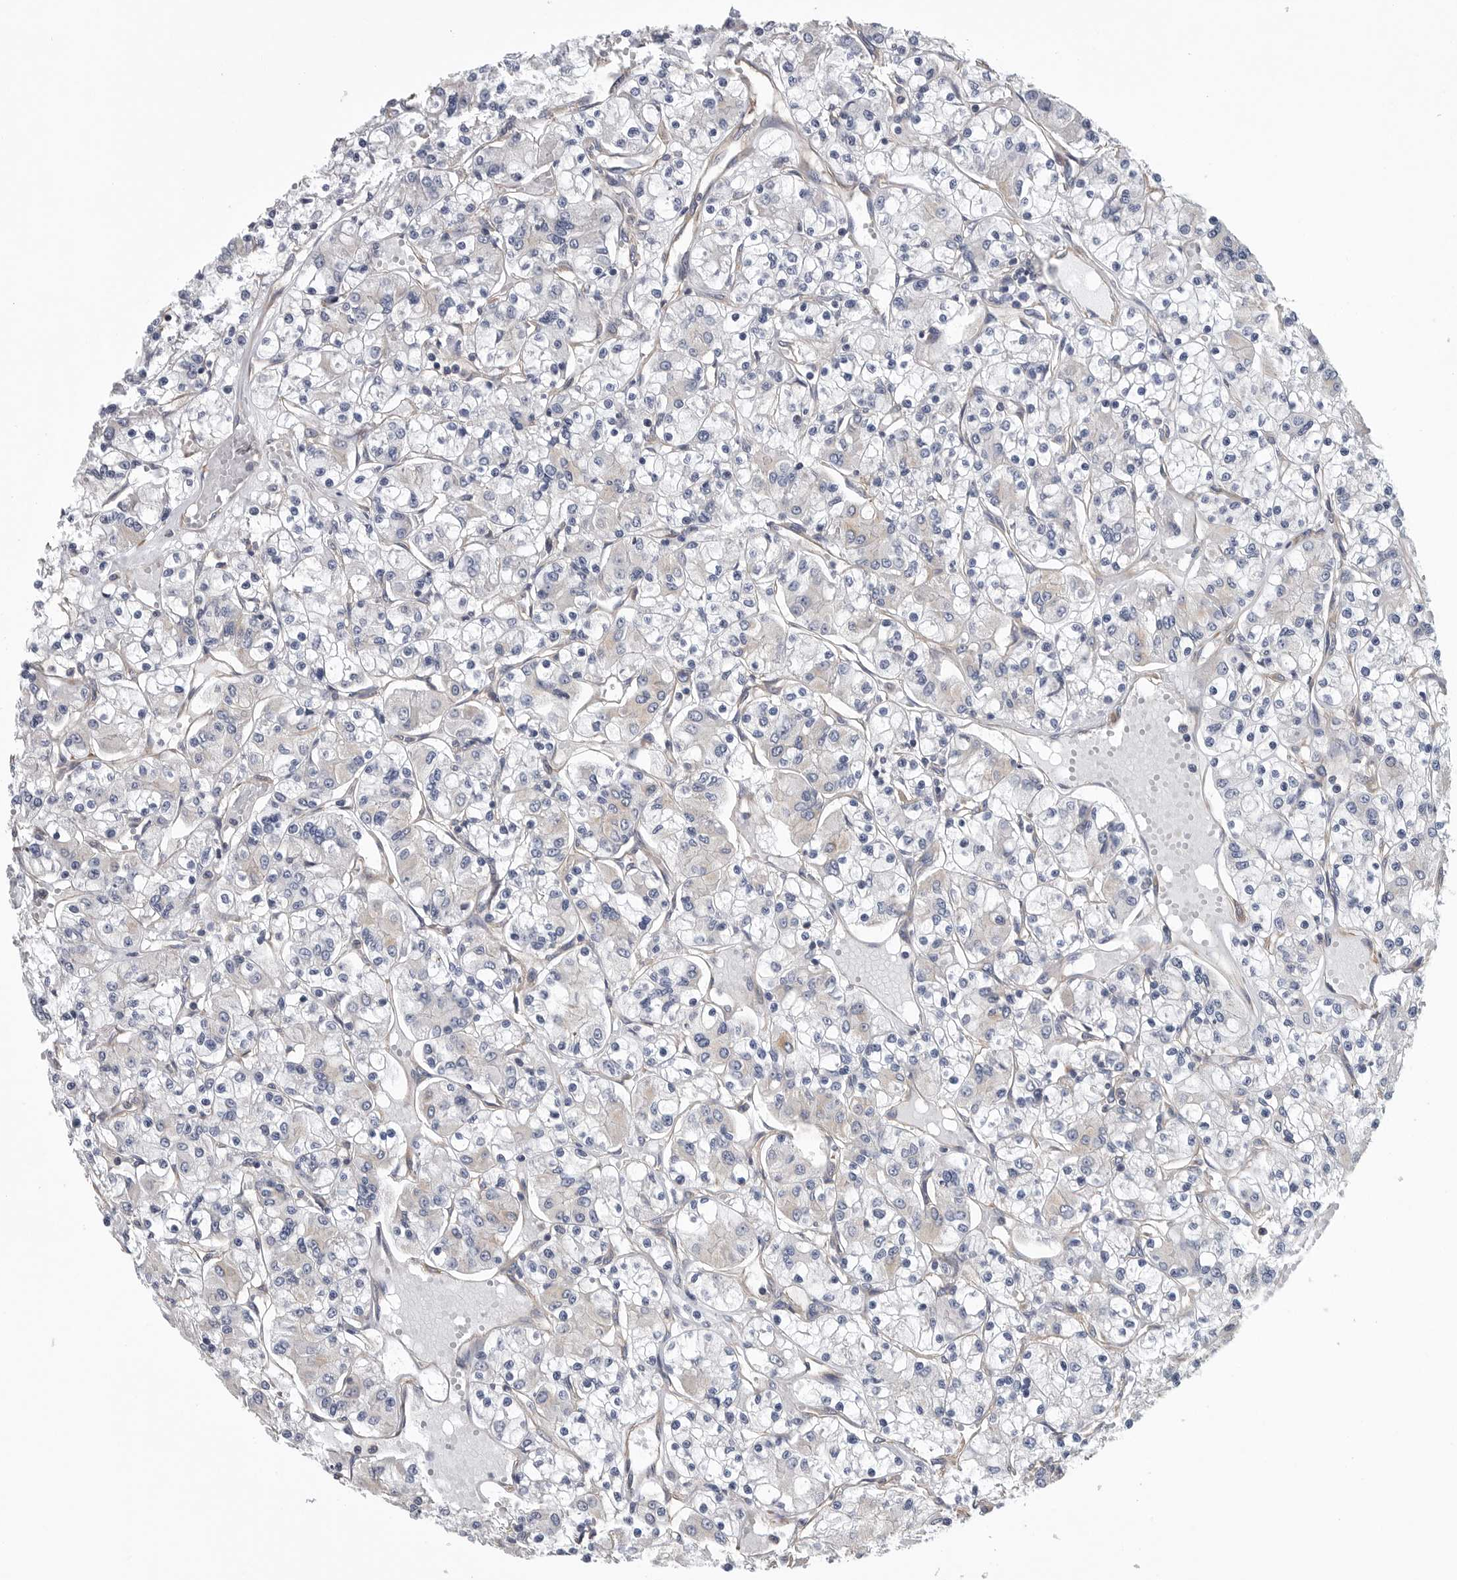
{"staining": {"intensity": "negative", "quantity": "none", "location": "none"}, "tissue": "renal cancer", "cell_type": "Tumor cells", "image_type": "cancer", "snomed": [{"axis": "morphology", "description": "Adenocarcinoma, NOS"}, {"axis": "topography", "description": "Kidney"}], "caption": "Tumor cells are negative for brown protein staining in renal cancer (adenocarcinoma).", "gene": "OXR1", "patient": {"sex": "female", "age": 59}}